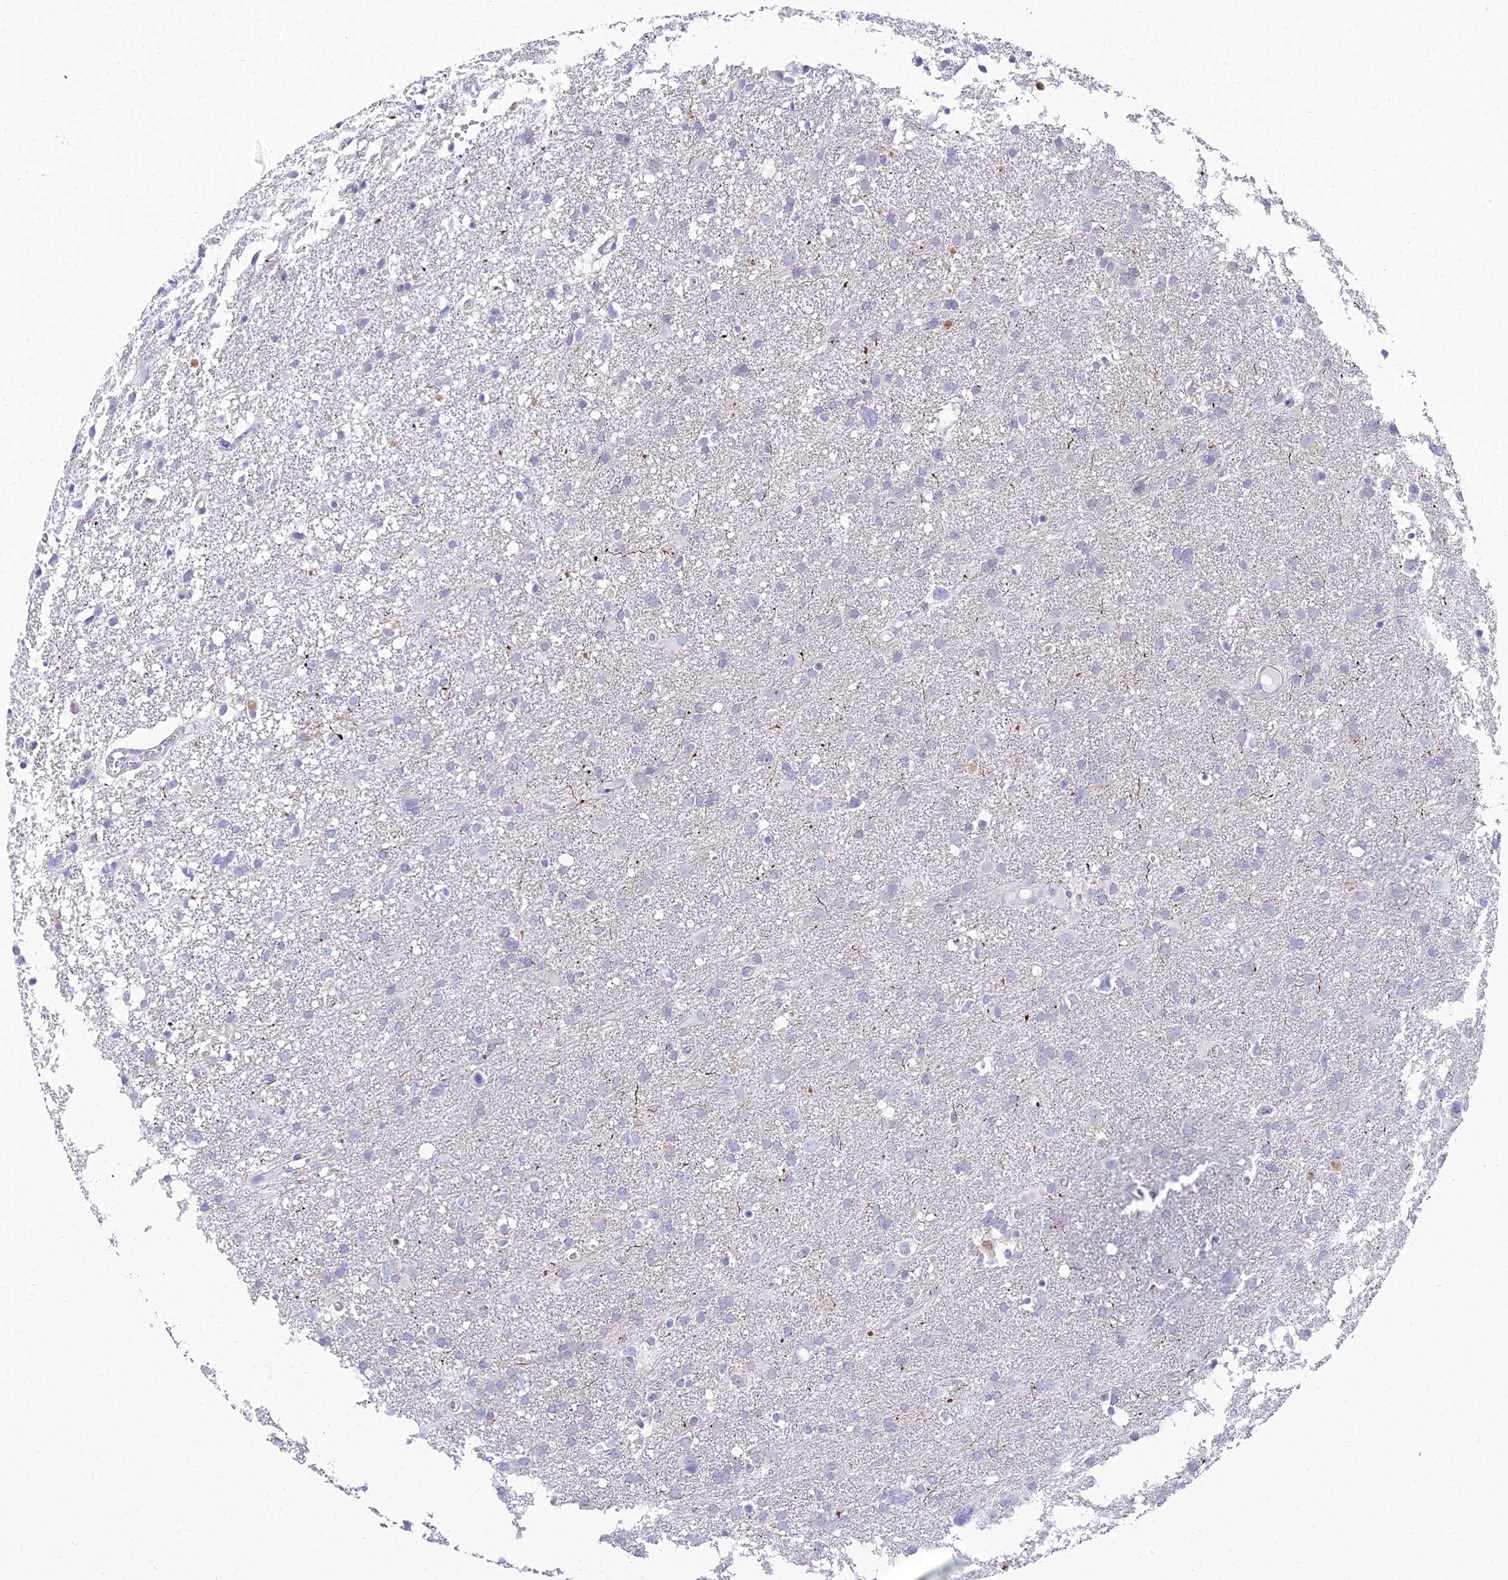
{"staining": {"intensity": "negative", "quantity": "none", "location": "none"}, "tissue": "glioma", "cell_type": "Tumor cells", "image_type": "cancer", "snomed": [{"axis": "morphology", "description": "Glioma, malignant, High grade"}, {"axis": "topography", "description": "Brain"}], "caption": "A high-resolution micrograph shows immunohistochemistry (IHC) staining of high-grade glioma (malignant), which demonstrates no significant expression in tumor cells.", "gene": "CFAP206", "patient": {"sex": "male", "age": 61}}